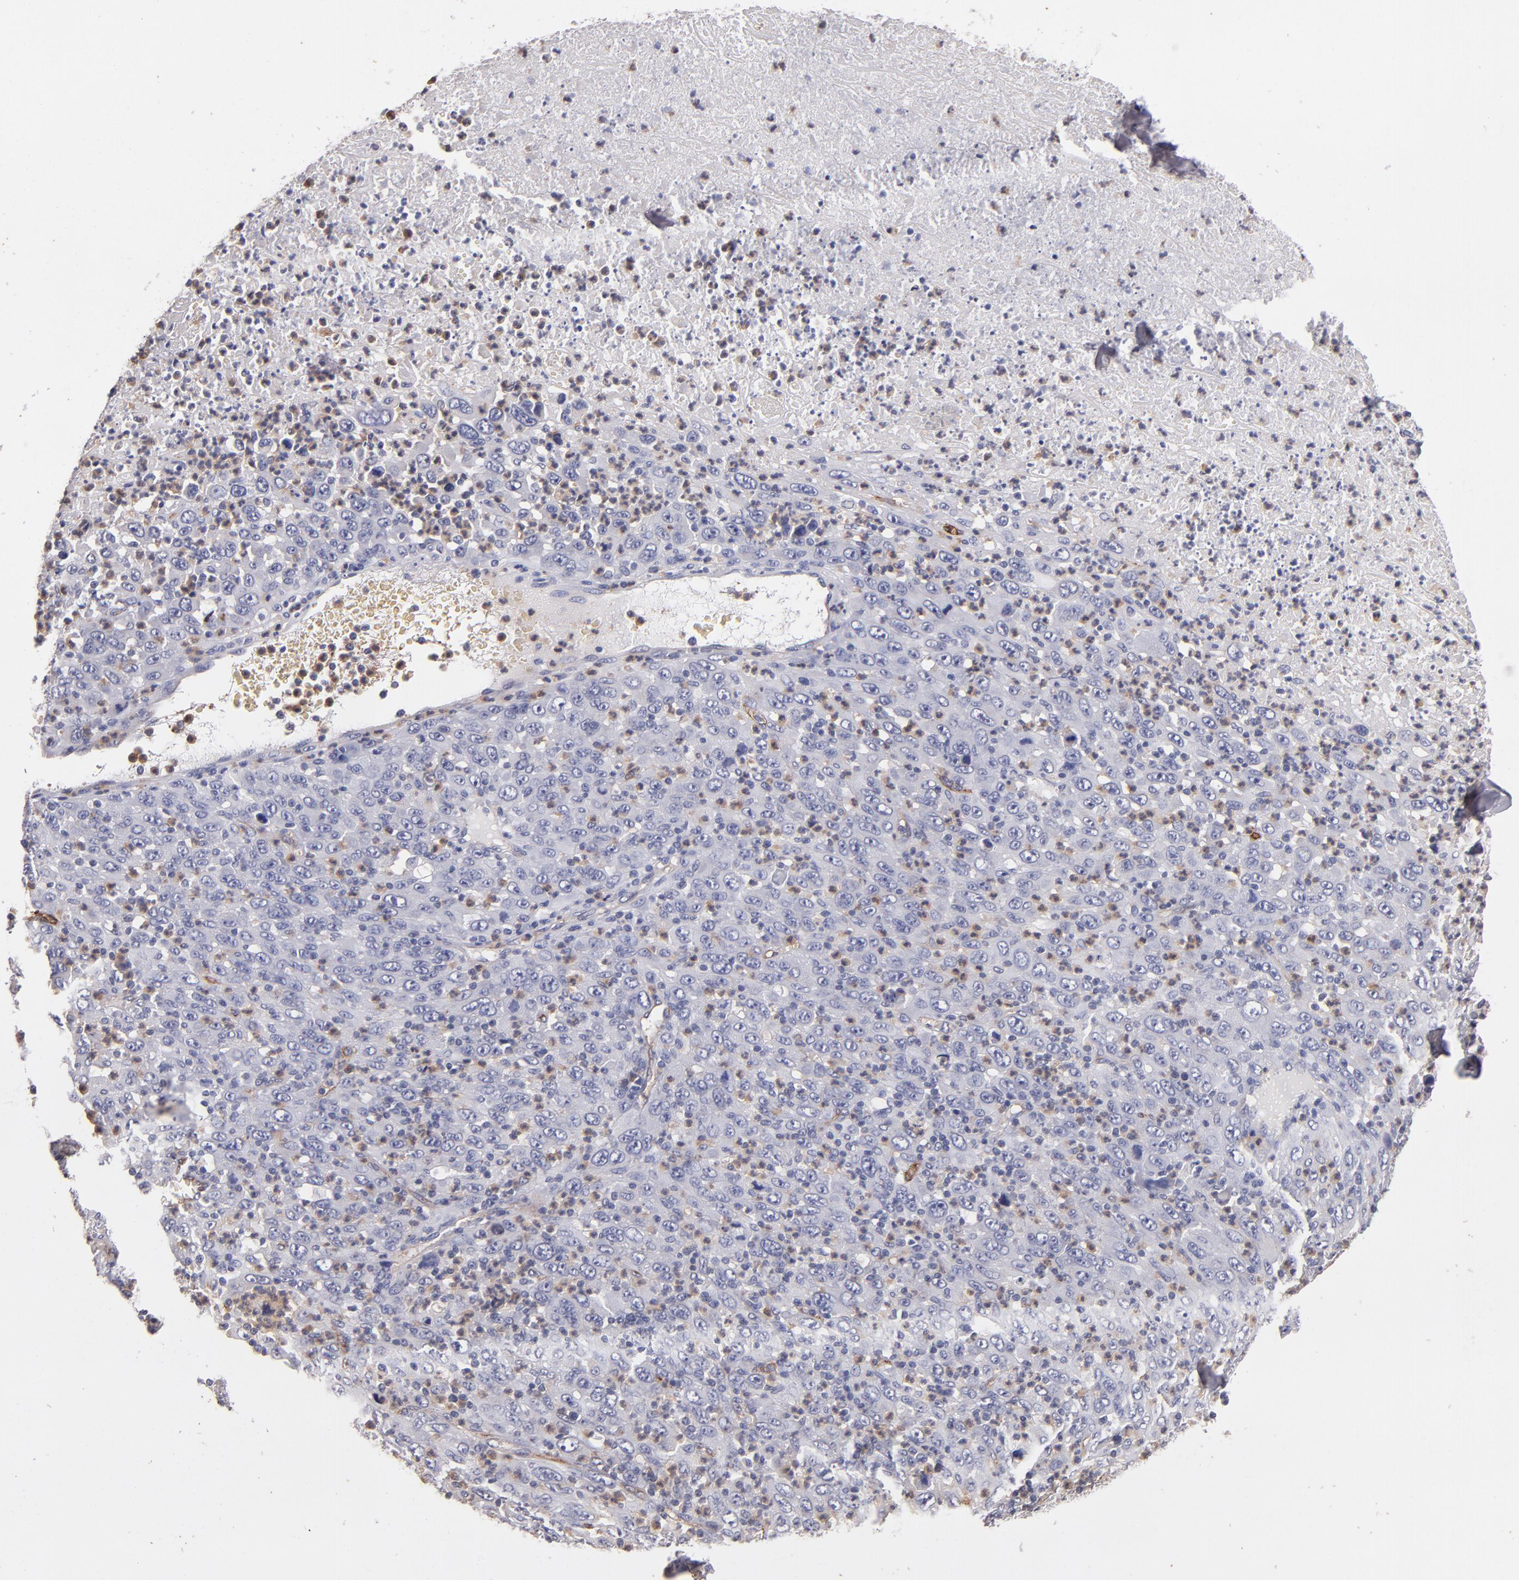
{"staining": {"intensity": "negative", "quantity": "none", "location": "none"}, "tissue": "melanoma", "cell_type": "Tumor cells", "image_type": "cancer", "snomed": [{"axis": "morphology", "description": "Malignant melanoma, Metastatic site"}, {"axis": "topography", "description": "Skin"}], "caption": "An immunohistochemistry (IHC) photomicrograph of melanoma is shown. There is no staining in tumor cells of melanoma.", "gene": "CLDN5", "patient": {"sex": "female", "age": 56}}